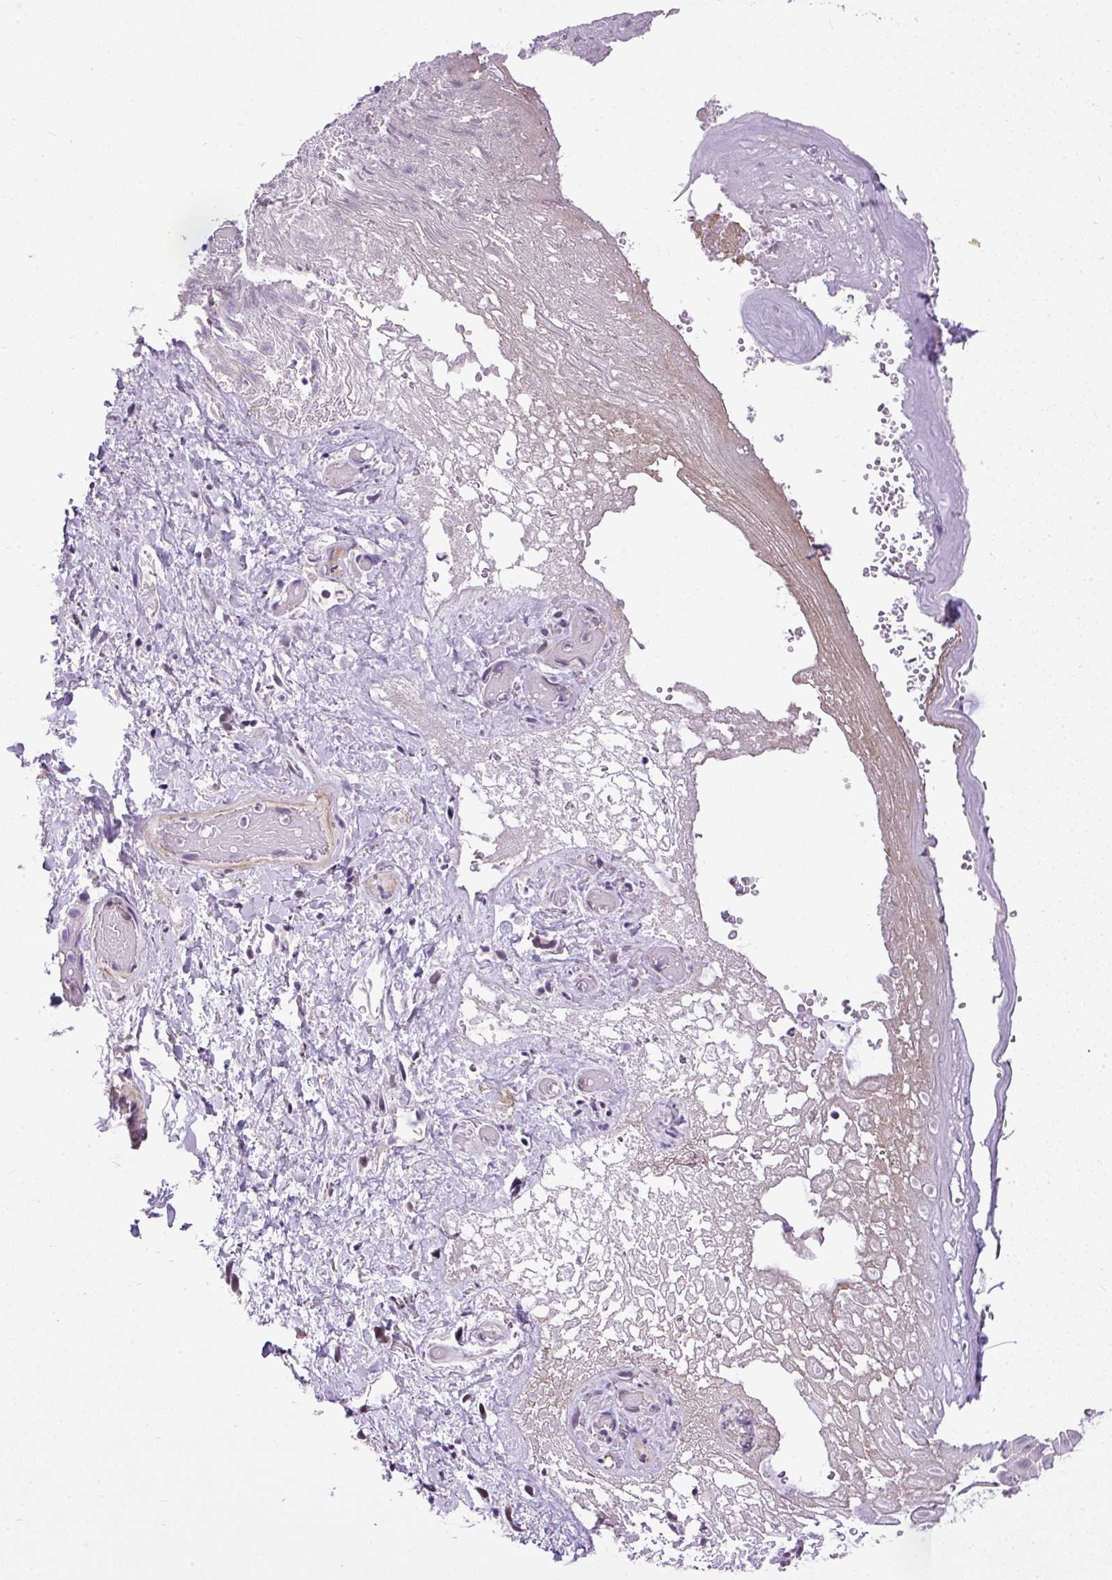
{"staining": {"intensity": "moderate", "quantity": "<25%", "location": "nuclear"}, "tissue": "skin", "cell_type": "Epidermal cells", "image_type": "normal", "snomed": [{"axis": "morphology", "description": "Normal tissue, NOS"}, {"axis": "topography", "description": "Anal"}], "caption": "Protein staining by immunohistochemistry displays moderate nuclear positivity in about <25% of epidermal cells in normal skin. The staining was performed using DAB (3,3'-diaminobenzidine), with brown indicating positive protein expression. Nuclei are stained blue with hematoxylin.", "gene": "ARHGEF18", "patient": {"sex": "male", "age": 78}}